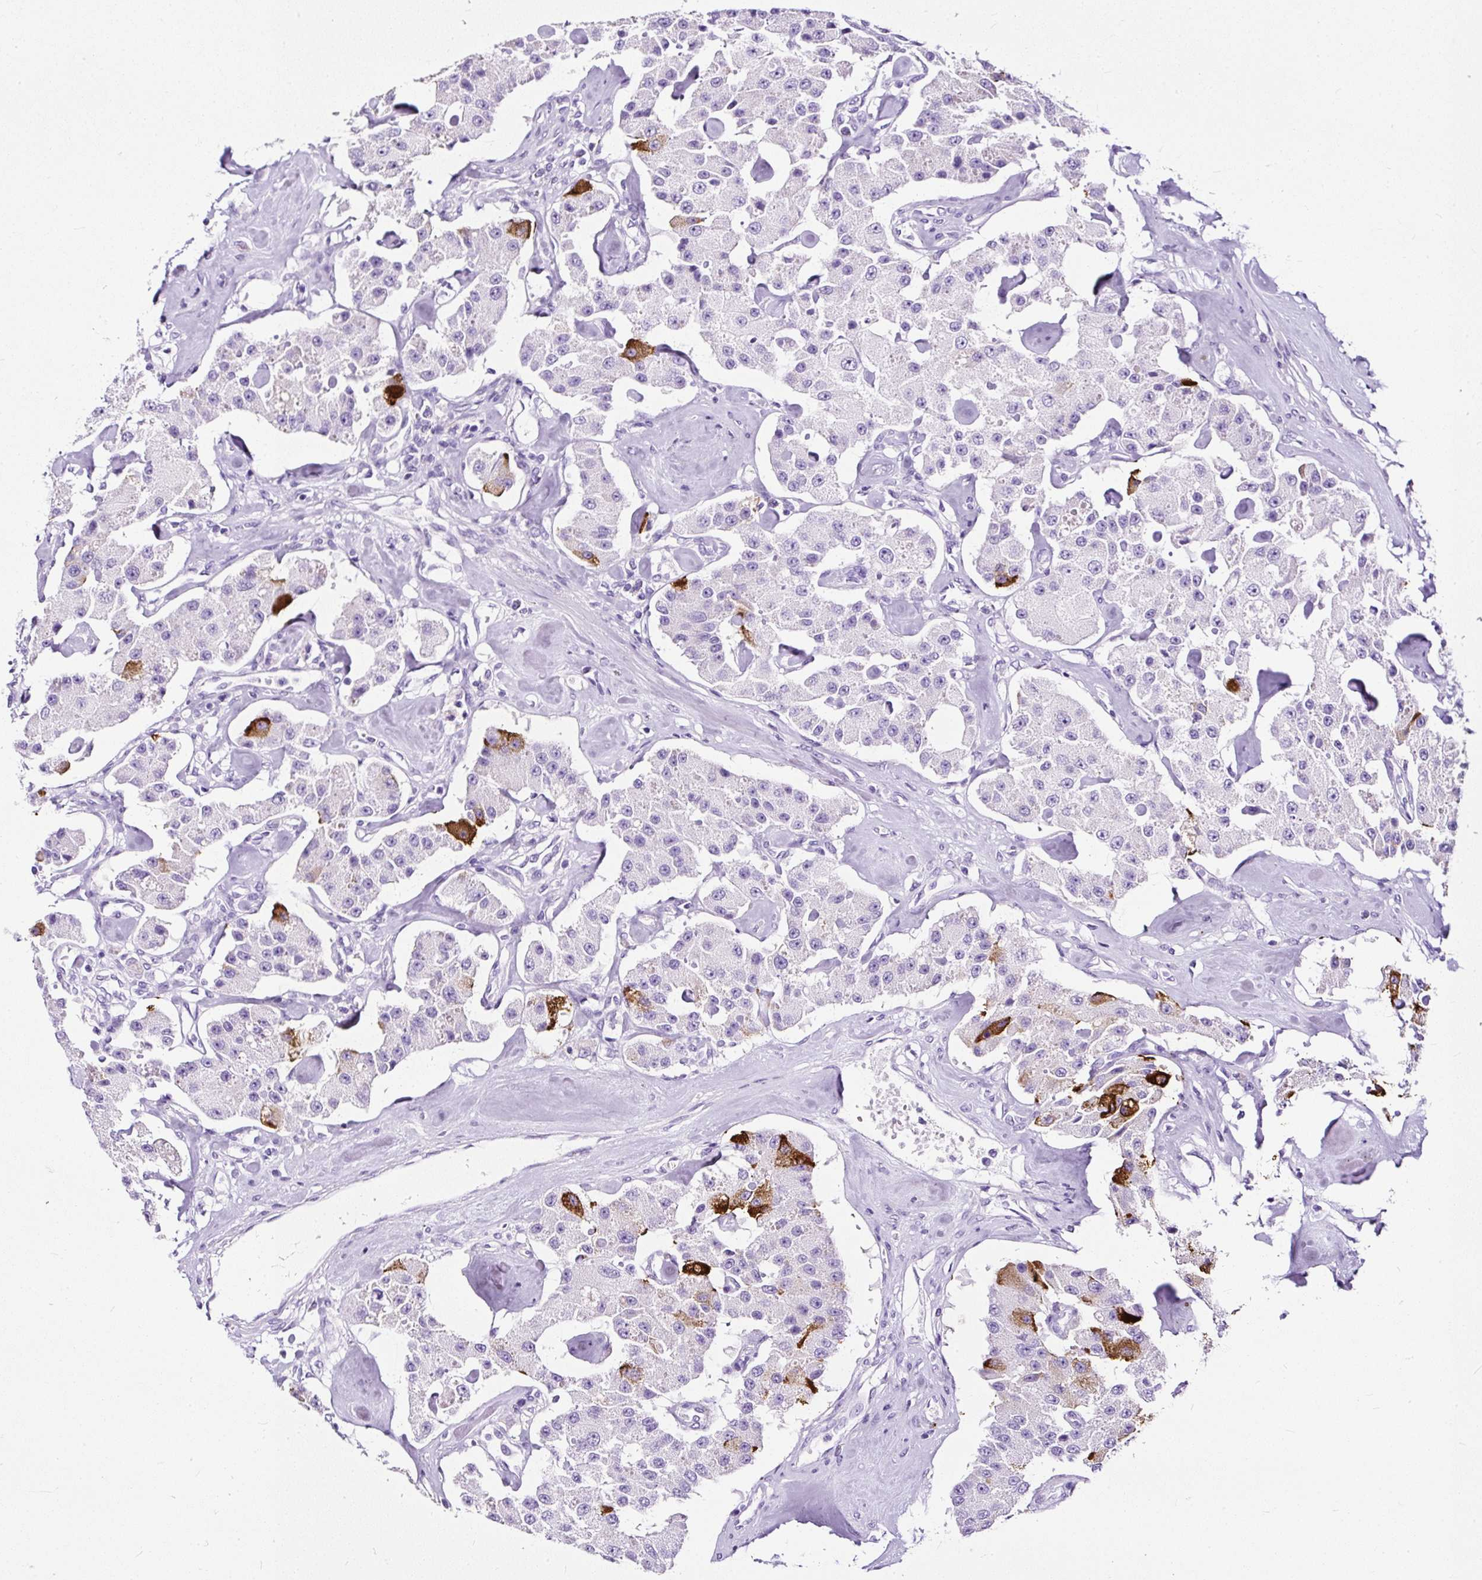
{"staining": {"intensity": "strong", "quantity": "<25%", "location": "cytoplasmic/membranous"}, "tissue": "carcinoid", "cell_type": "Tumor cells", "image_type": "cancer", "snomed": [{"axis": "morphology", "description": "Carcinoid, malignant, NOS"}, {"axis": "topography", "description": "Pancreas"}], "caption": "Immunohistochemical staining of carcinoid displays medium levels of strong cytoplasmic/membranous protein staining in approximately <25% of tumor cells.", "gene": "NTS", "patient": {"sex": "male", "age": 41}}